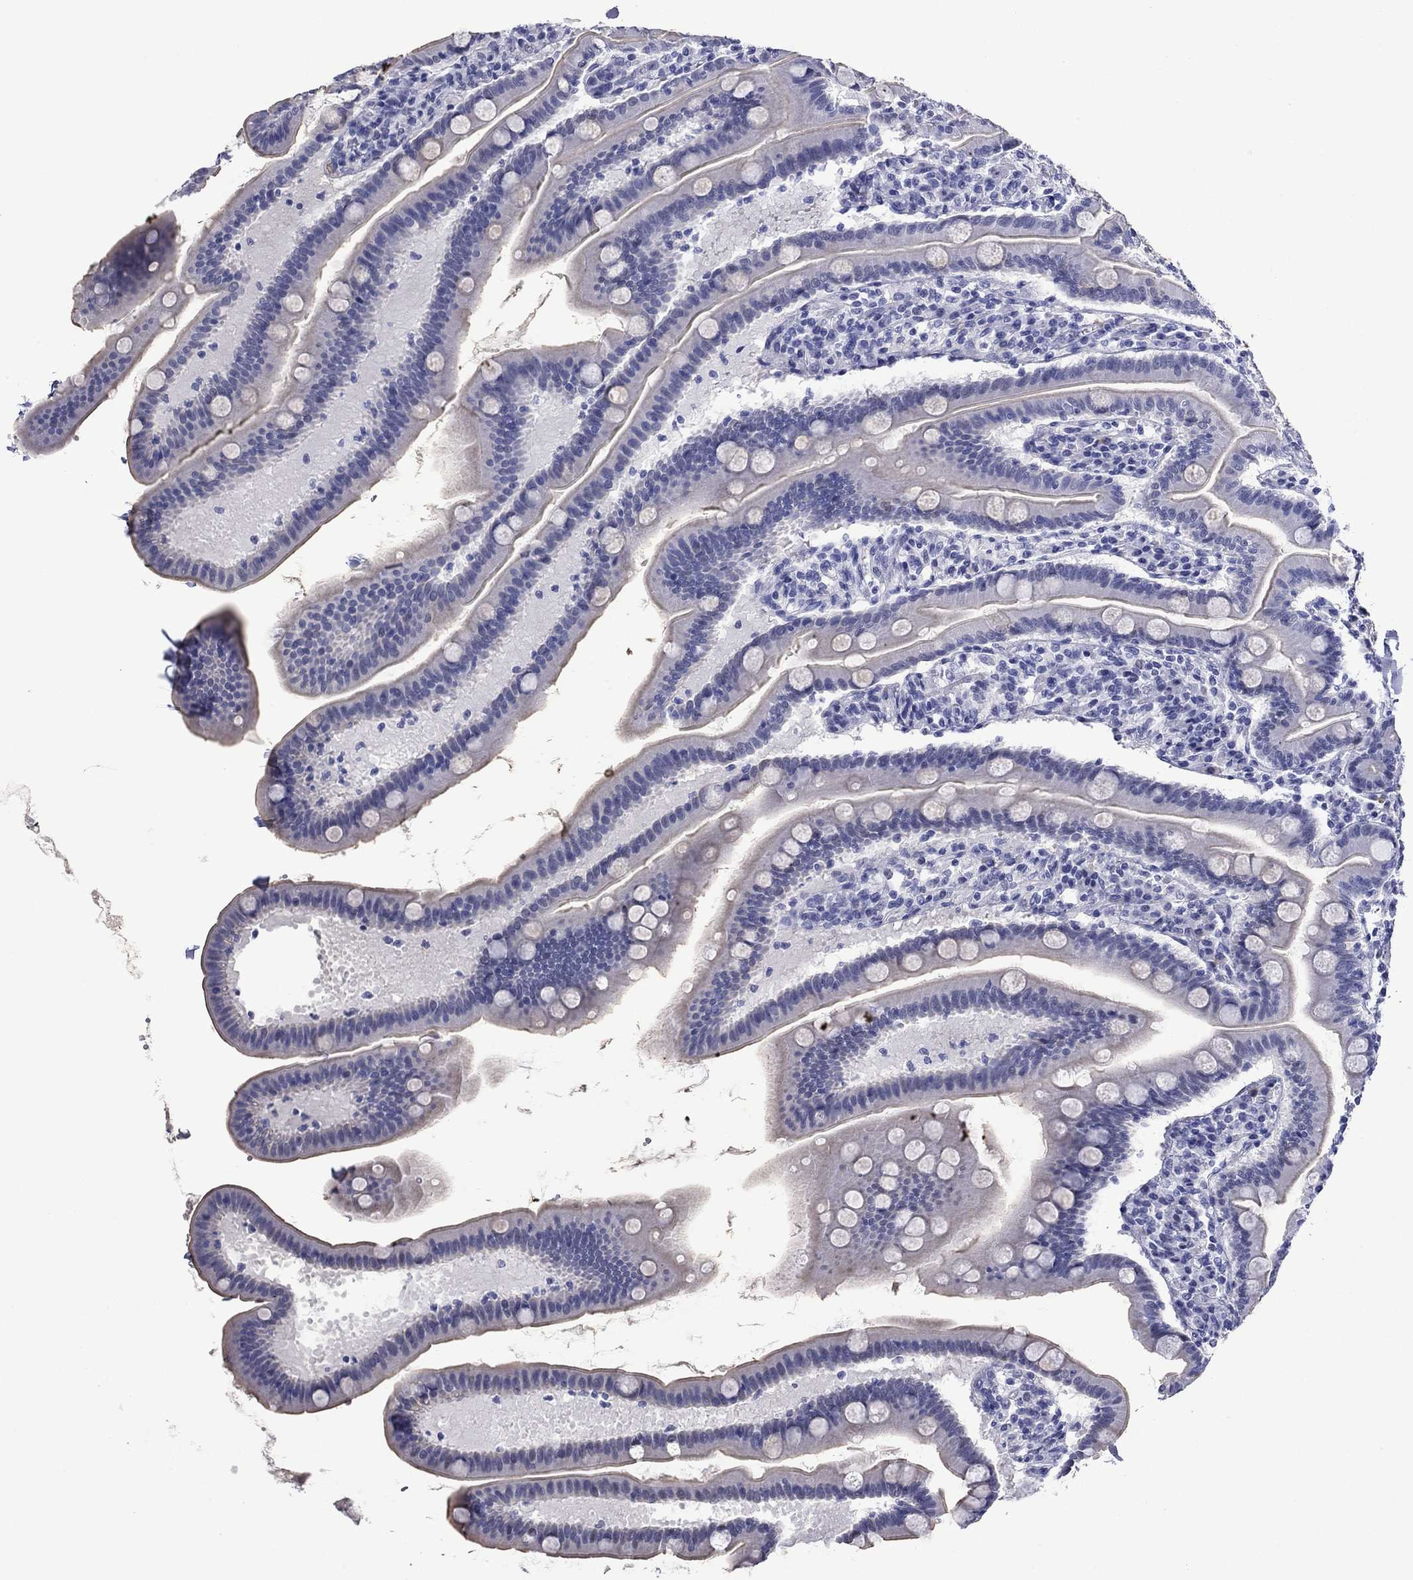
{"staining": {"intensity": "negative", "quantity": "none", "location": "none"}, "tissue": "small intestine", "cell_type": "Glandular cells", "image_type": "normal", "snomed": [{"axis": "morphology", "description": "Normal tissue, NOS"}, {"axis": "topography", "description": "Small intestine"}], "caption": "IHC histopathology image of benign small intestine: human small intestine stained with DAB exhibits no significant protein expression in glandular cells. Brightfield microscopy of immunohistochemistry (IHC) stained with DAB (brown) and hematoxylin (blue), captured at high magnification.", "gene": "APOA2", "patient": {"sex": "male", "age": 66}}